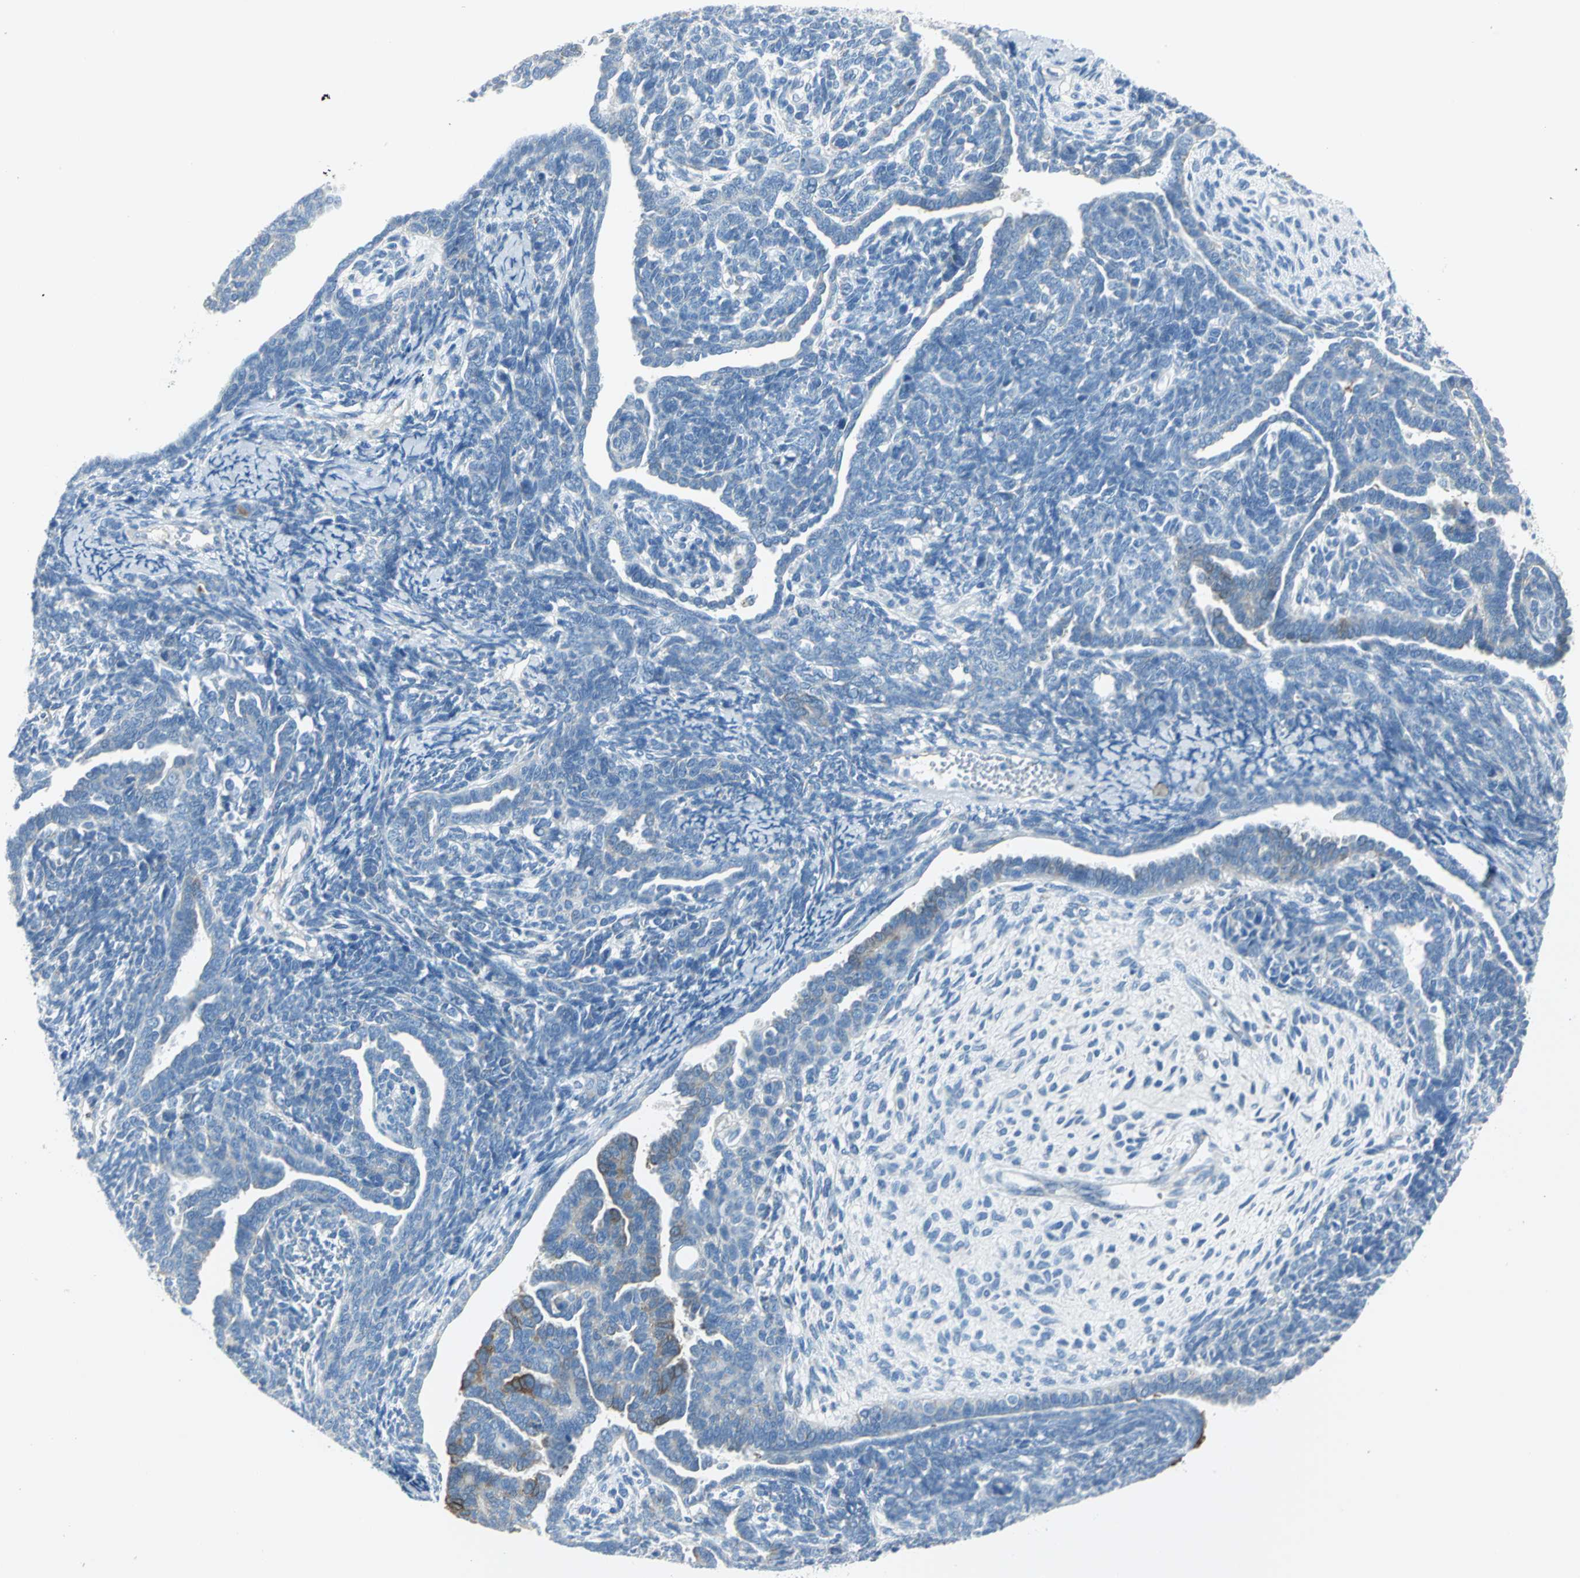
{"staining": {"intensity": "moderate", "quantity": "<25%", "location": "cytoplasmic/membranous"}, "tissue": "endometrial cancer", "cell_type": "Tumor cells", "image_type": "cancer", "snomed": [{"axis": "morphology", "description": "Neoplasm, malignant, NOS"}, {"axis": "topography", "description": "Endometrium"}], "caption": "Human endometrial cancer stained for a protein (brown) exhibits moderate cytoplasmic/membranous positive positivity in approximately <25% of tumor cells.", "gene": "ALOX15", "patient": {"sex": "female", "age": 74}}